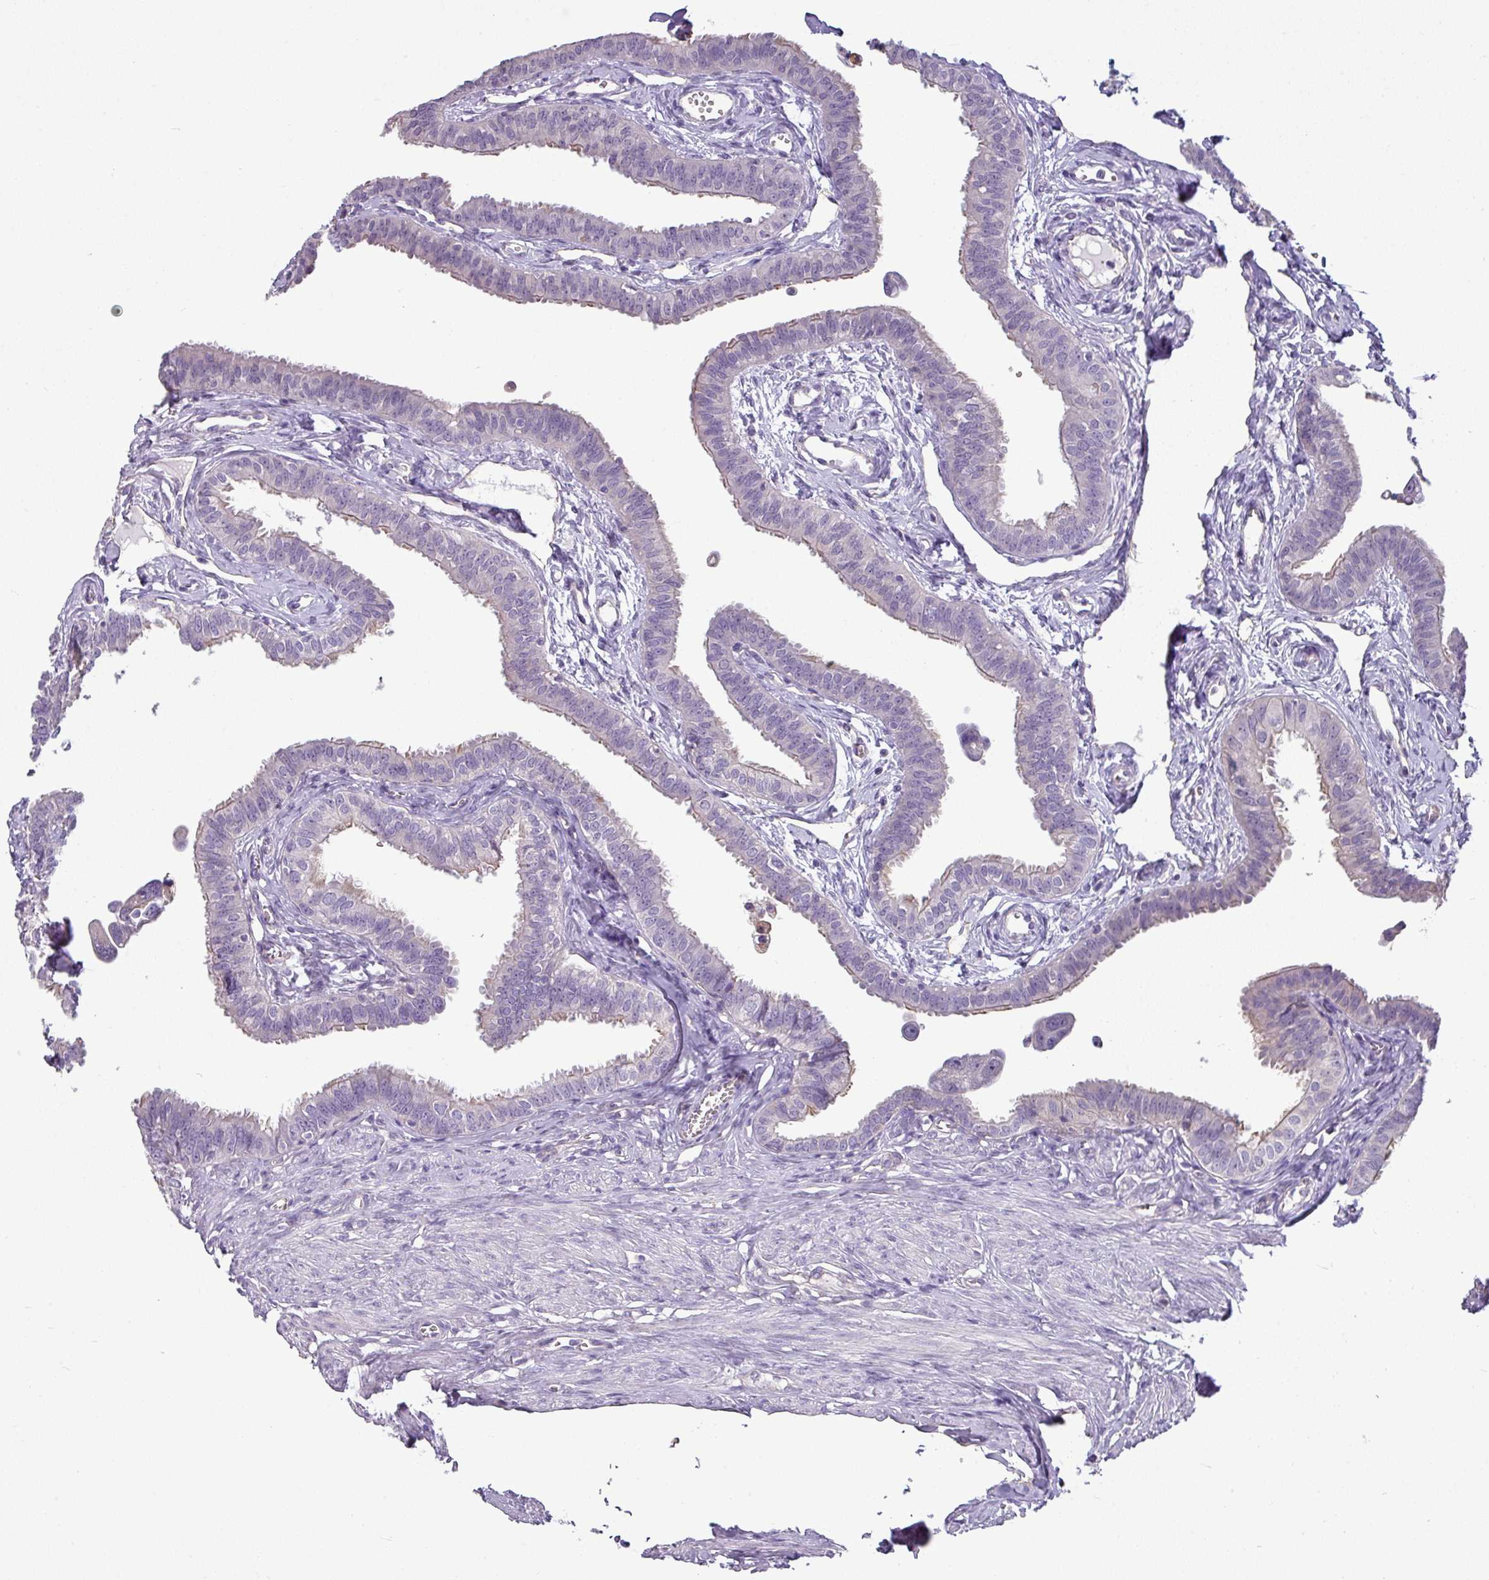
{"staining": {"intensity": "weak", "quantity": "<25%", "location": "cytoplasmic/membranous"}, "tissue": "fallopian tube", "cell_type": "Glandular cells", "image_type": "normal", "snomed": [{"axis": "morphology", "description": "Normal tissue, NOS"}, {"axis": "morphology", "description": "Carcinoma, NOS"}, {"axis": "topography", "description": "Fallopian tube"}, {"axis": "topography", "description": "Ovary"}], "caption": "Photomicrograph shows no significant protein positivity in glandular cells of unremarkable fallopian tube.", "gene": "TMEM178B", "patient": {"sex": "female", "age": 59}}